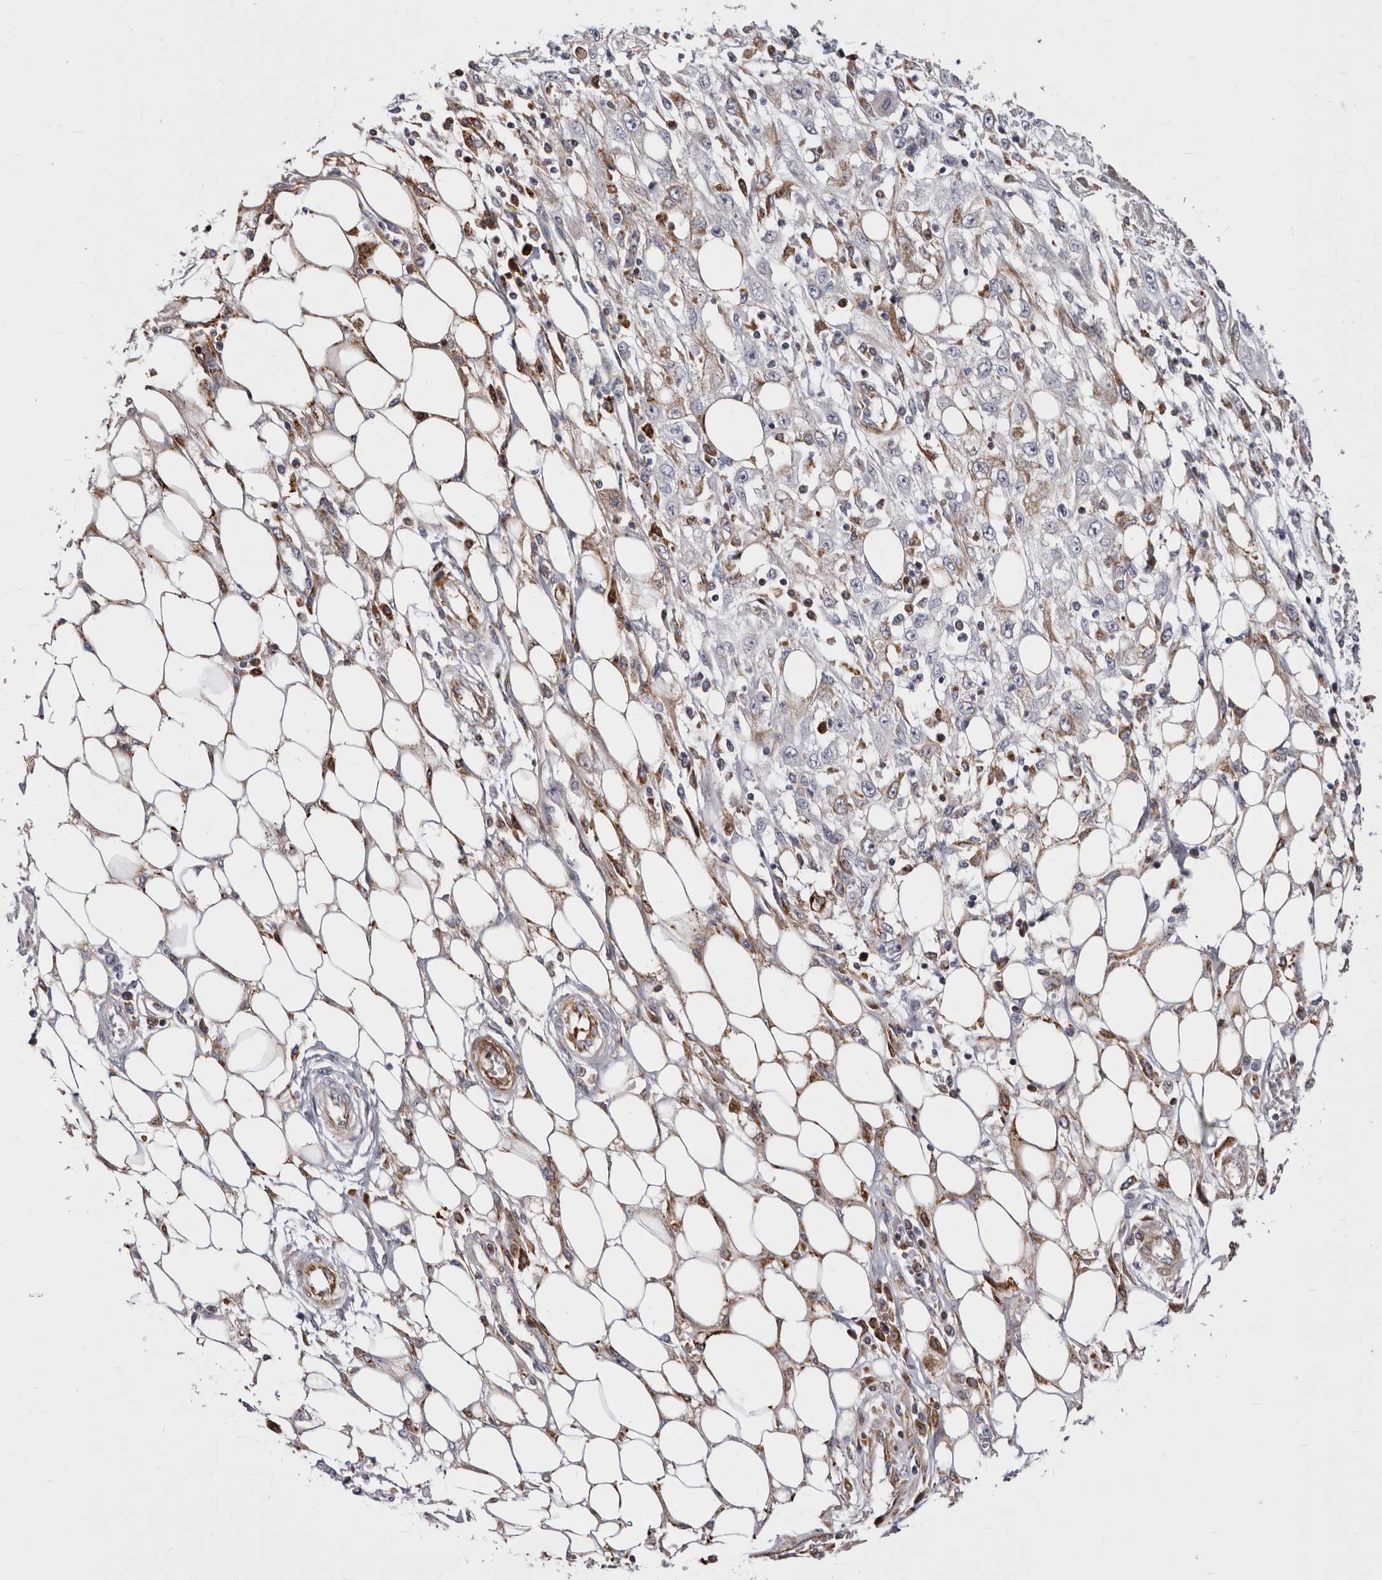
{"staining": {"intensity": "moderate", "quantity": "25%-75%", "location": "cytoplasmic/membranous"}, "tissue": "skin cancer", "cell_type": "Tumor cells", "image_type": "cancer", "snomed": [{"axis": "morphology", "description": "Squamous cell carcinoma, NOS"}, {"axis": "morphology", "description": "Squamous cell carcinoma, metastatic, NOS"}, {"axis": "topography", "description": "Skin"}, {"axis": "topography", "description": "Lymph node"}], "caption": "Skin cancer tissue displays moderate cytoplasmic/membranous staining in about 25%-75% of tumor cells", "gene": "NUBPL", "patient": {"sex": "male", "age": 75}}